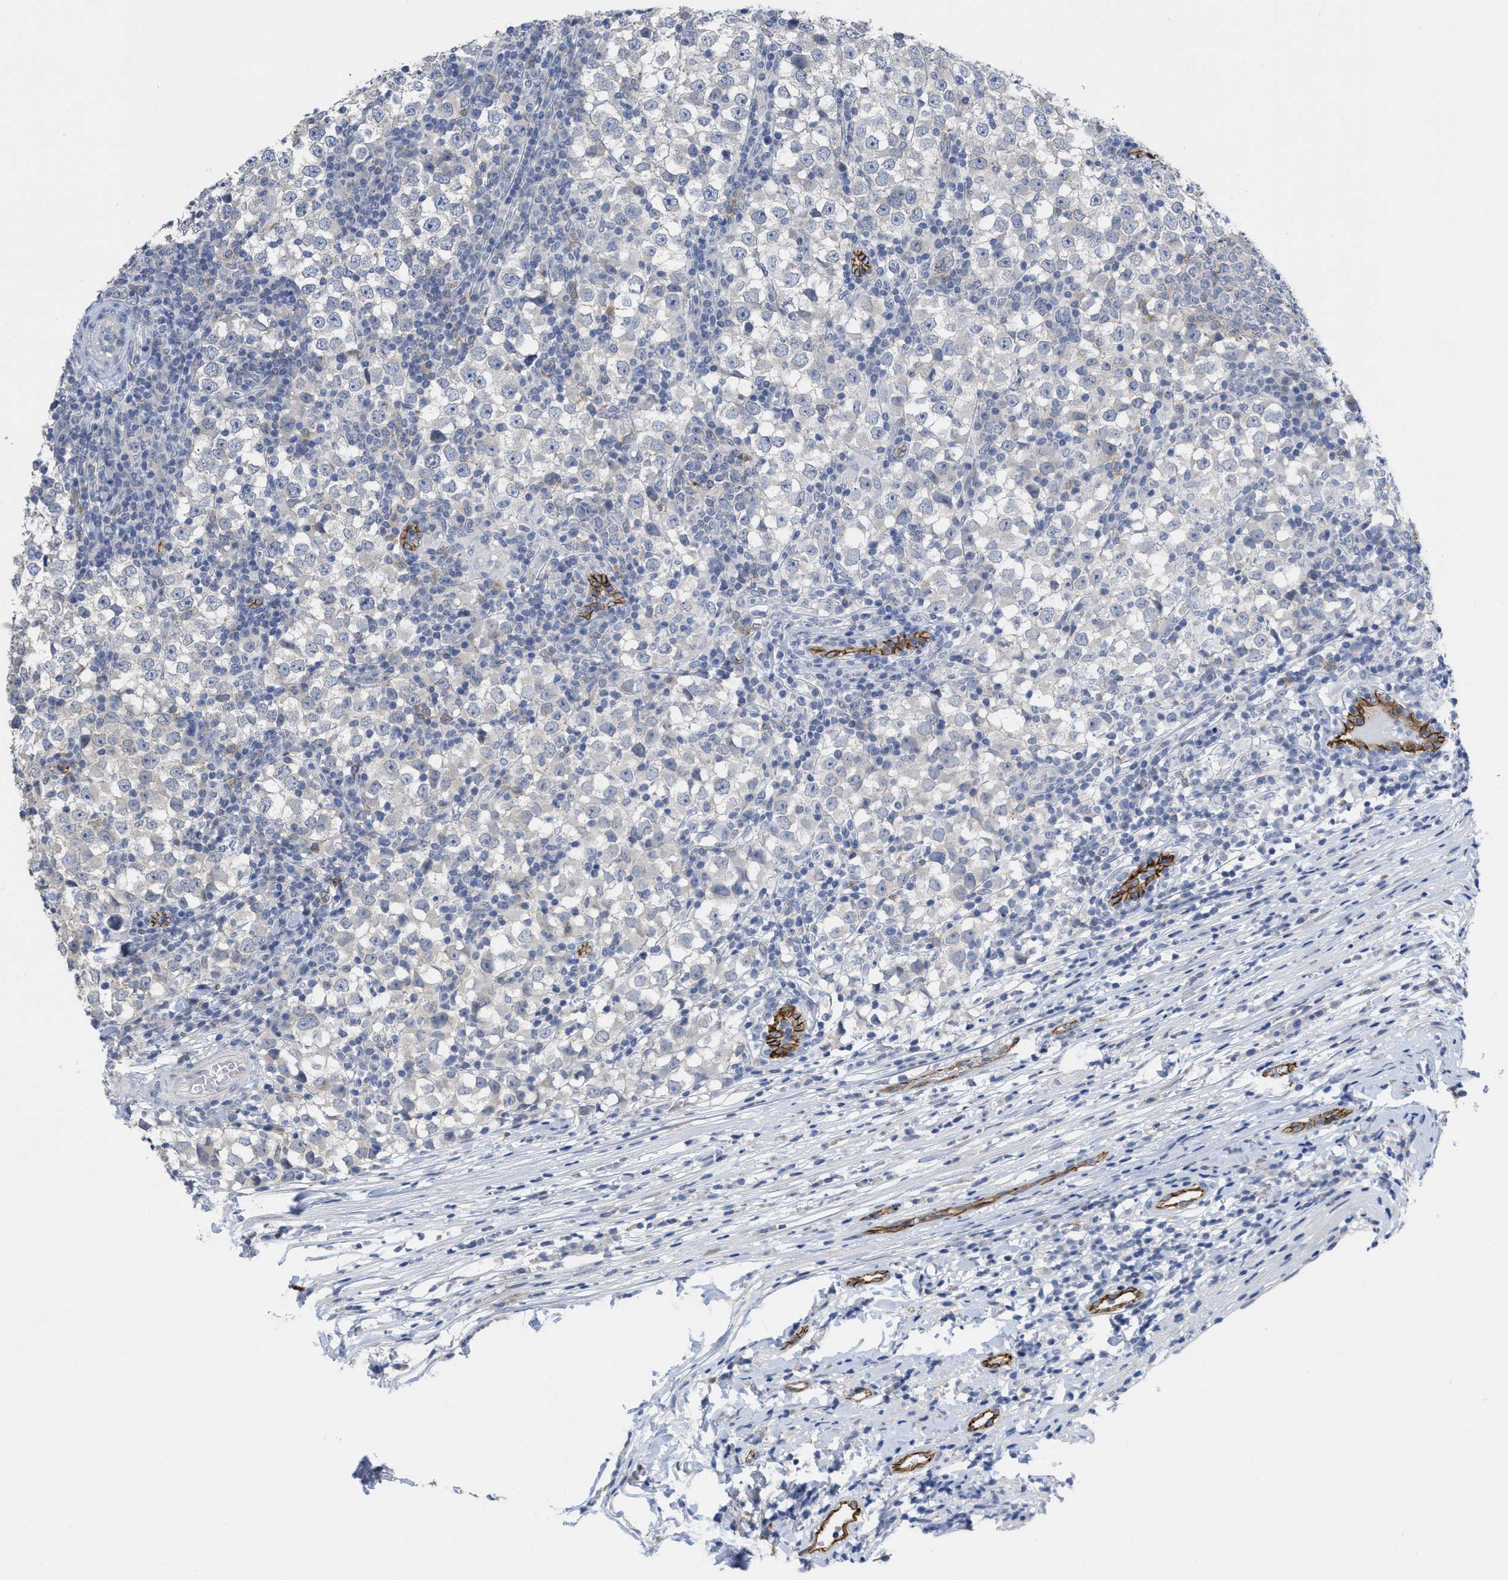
{"staining": {"intensity": "negative", "quantity": "none", "location": "none"}, "tissue": "testis cancer", "cell_type": "Tumor cells", "image_type": "cancer", "snomed": [{"axis": "morphology", "description": "Seminoma, NOS"}, {"axis": "topography", "description": "Testis"}], "caption": "The photomicrograph reveals no staining of tumor cells in seminoma (testis).", "gene": "ACKR1", "patient": {"sex": "male", "age": 65}}